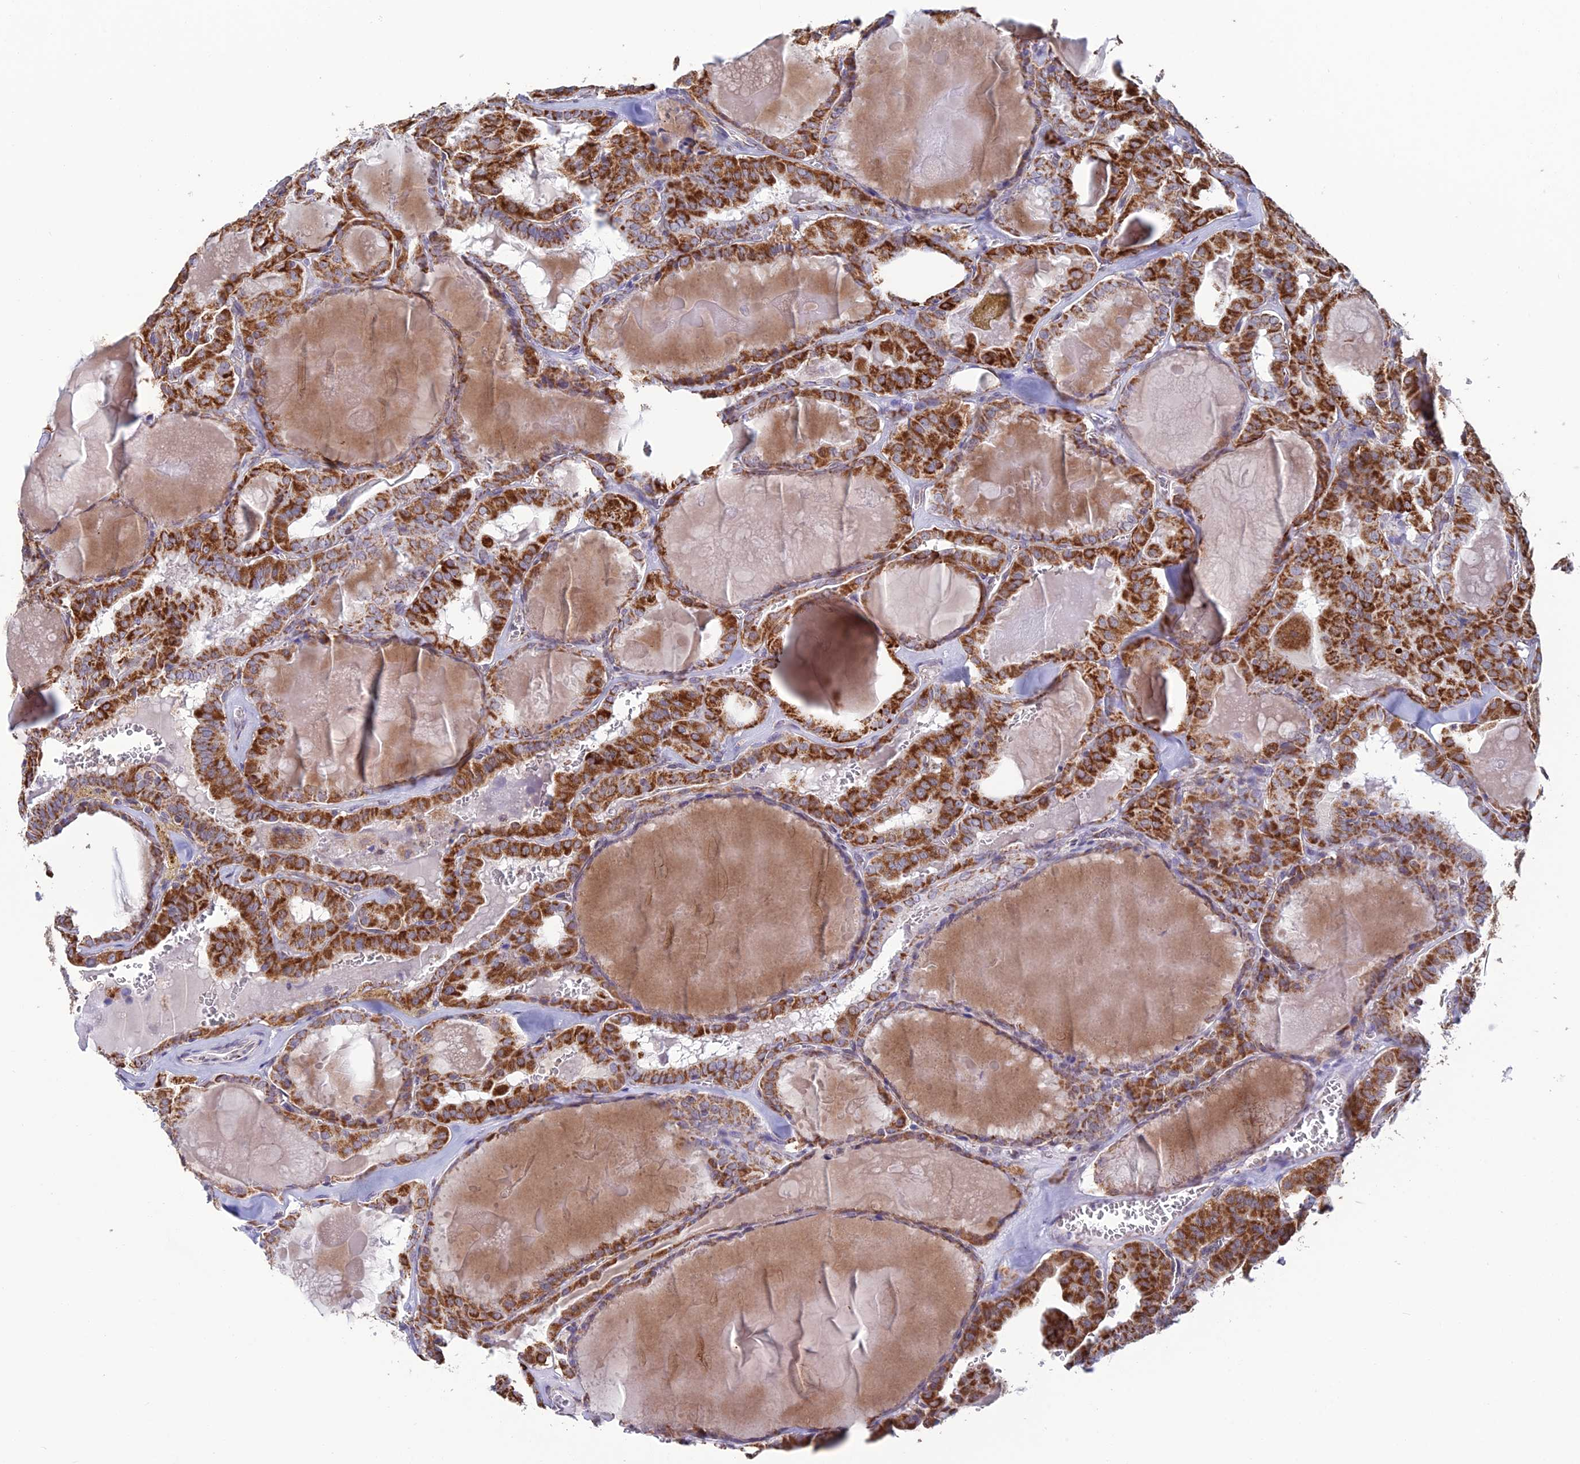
{"staining": {"intensity": "strong", "quantity": ">75%", "location": "cytoplasmic/membranous"}, "tissue": "thyroid cancer", "cell_type": "Tumor cells", "image_type": "cancer", "snomed": [{"axis": "morphology", "description": "Papillary adenocarcinoma, NOS"}, {"axis": "topography", "description": "Thyroid gland"}], "caption": "An image showing strong cytoplasmic/membranous positivity in about >75% of tumor cells in papillary adenocarcinoma (thyroid), as visualized by brown immunohistochemical staining.", "gene": "ZNG1B", "patient": {"sex": "male", "age": 52}}